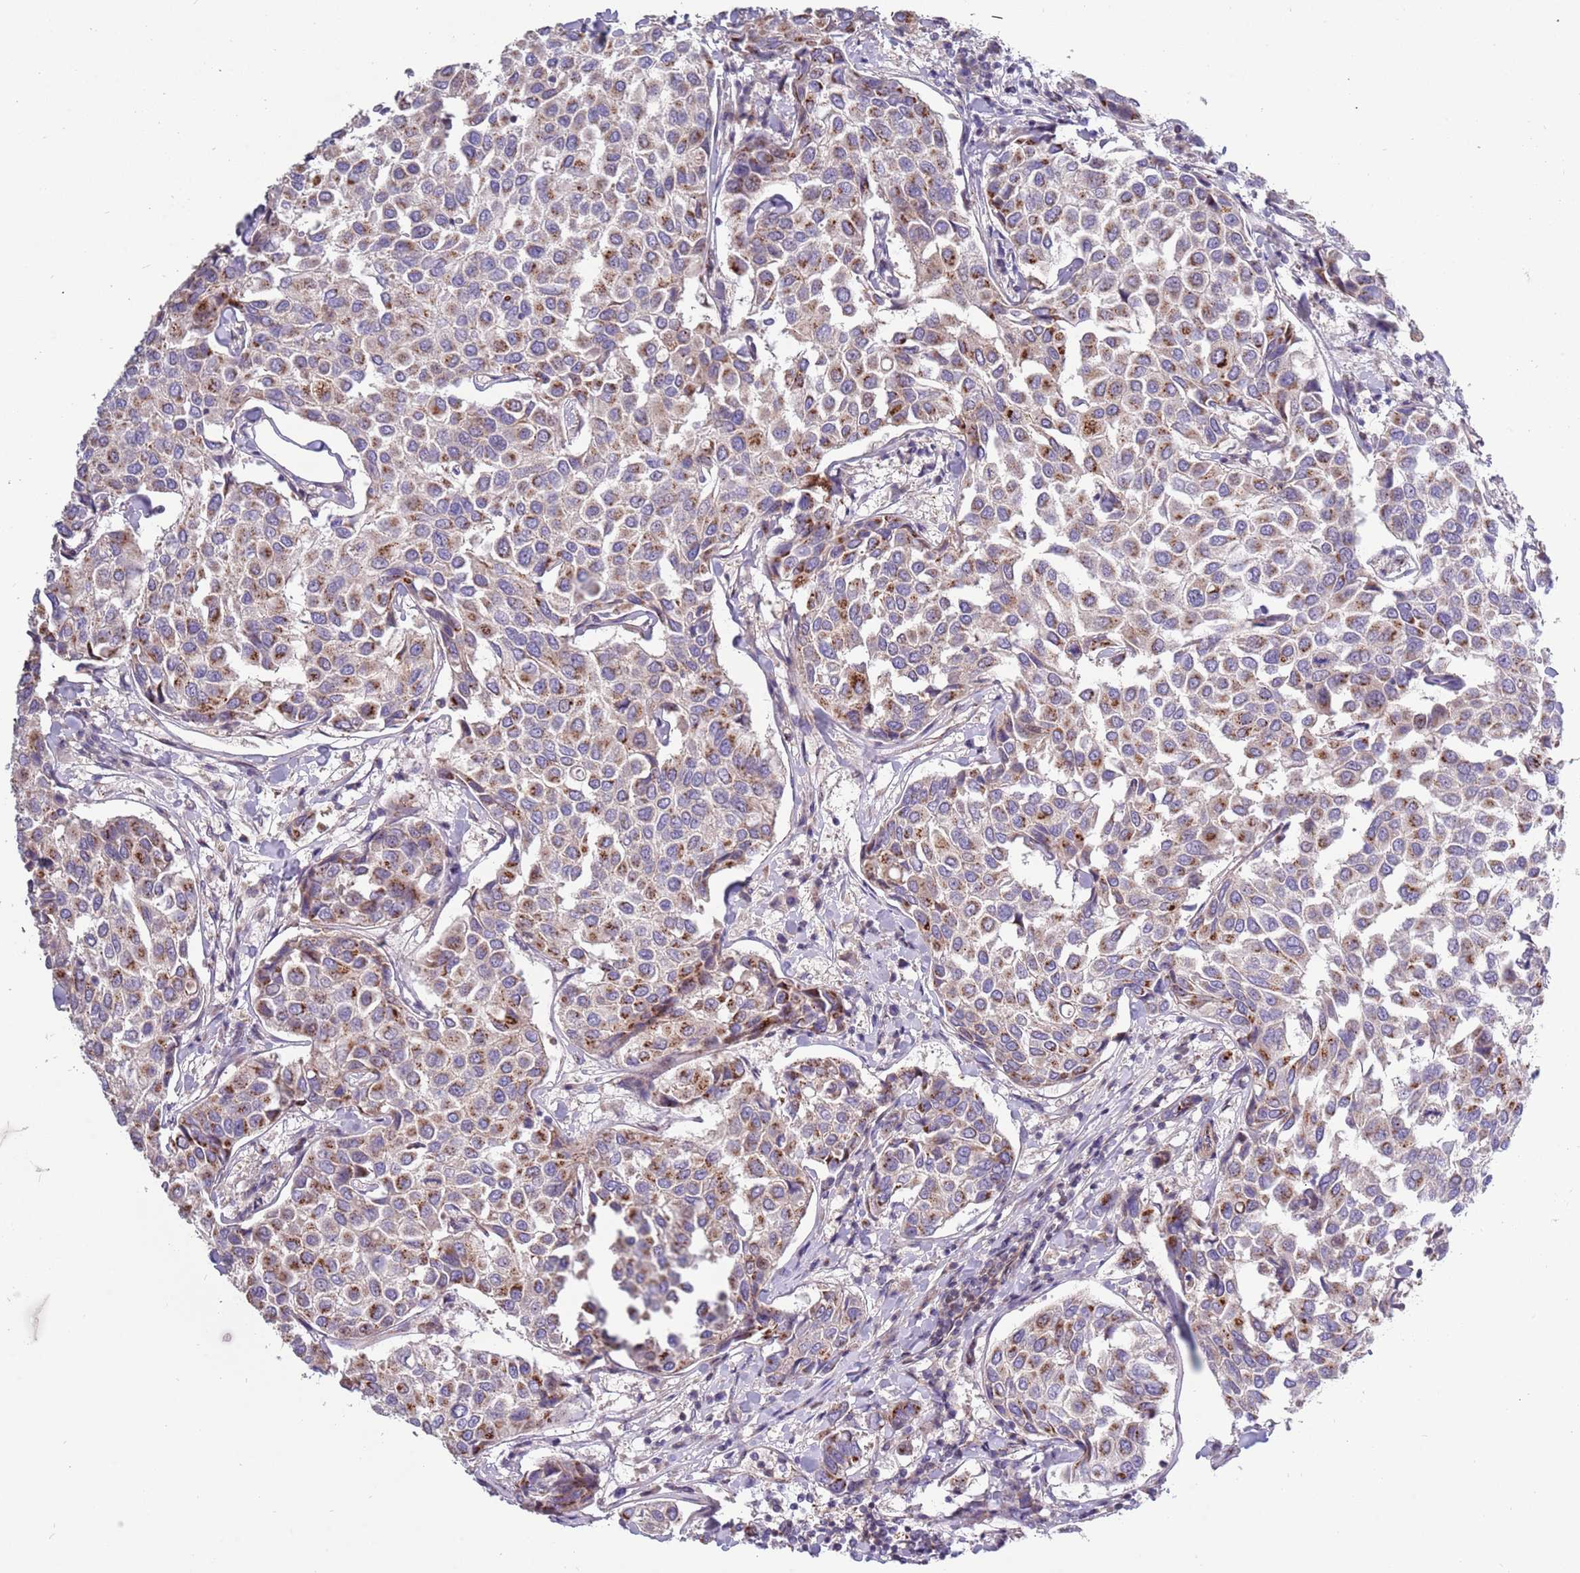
{"staining": {"intensity": "moderate", "quantity": "25%-75%", "location": "cytoplasmic/membranous"}, "tissue": "breast cancer", "cell_type": "Tumor cells", "image_type": "cancer", "snomed": [{"axis": "morphology", "description": "Duct carcinoma"}, {"axis": "topography", "description": "Breast"}], "caption": "Brown immunohistochemical staining in human breast cancer (intraductal carcinoma) shows moderate cytoplasmic/membranous expression in about 25%-75% of tumor cells. Immunohistochemistry (ihc) stains the protein of interest in brown and the nuclei are stained blue.", "gene": "ITGB6", "patient": {"sex": "female", "age": 55}}